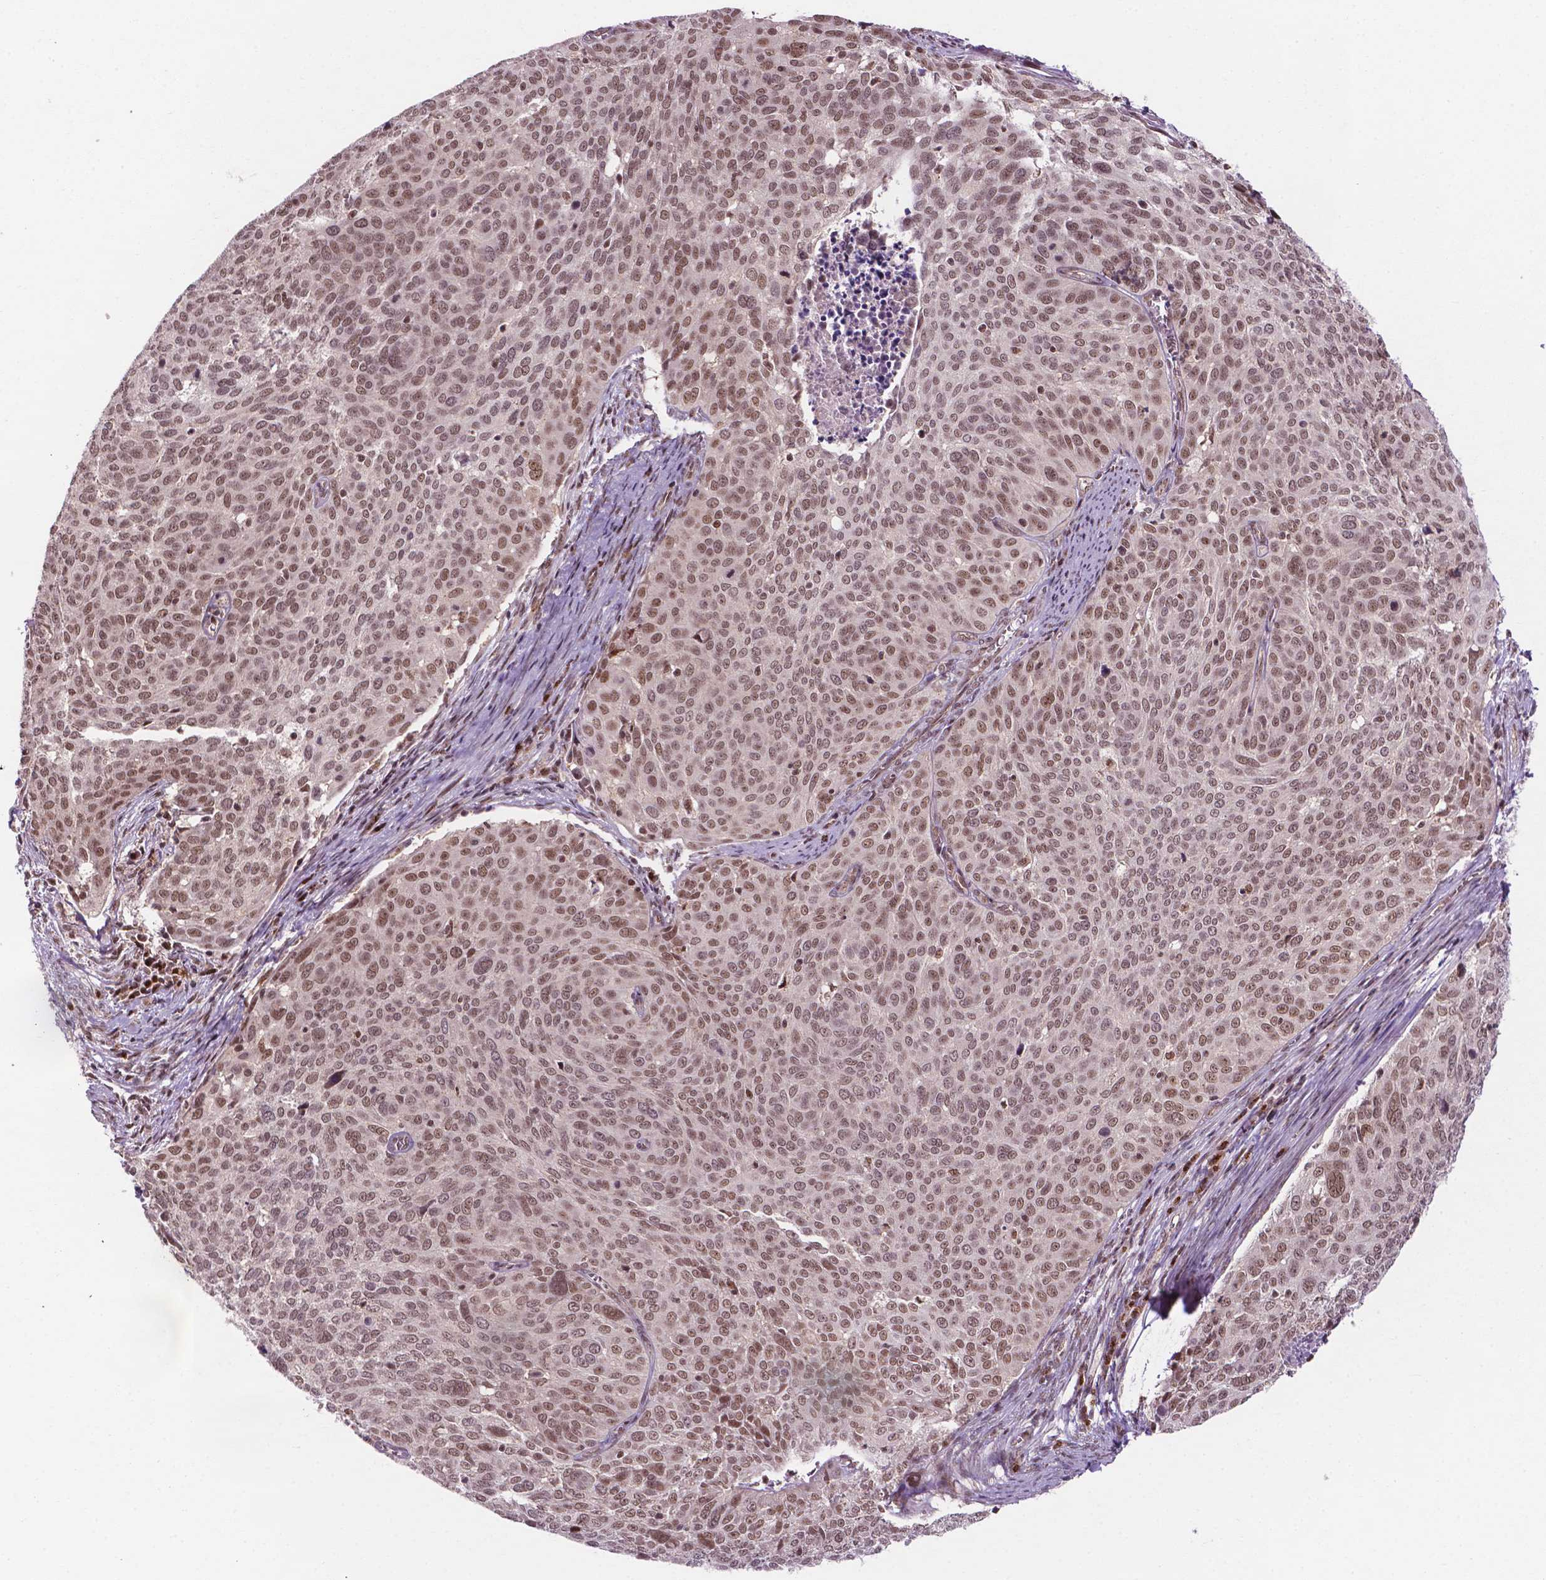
{"staining": {"intensity": "moderate", "quantity": ">75%", "location": "nuclear"}, "tissue": "cervical cancer", "cell_type": "Tumor cells", "image_type": "cancer", "snomed": [{"axis": "morphology", "description": "Squamous cell carcinoma, NOS"}, {"axis": "topography", "description": "Cervix"}], "caption": "Human cervical squamous cell carcinoma stained with a brown dye reveals moderate nuclear positive positivity in about >75% of tumor cells.", "gene": "PER2", "patient": {"sex": "female", "age": 39}}